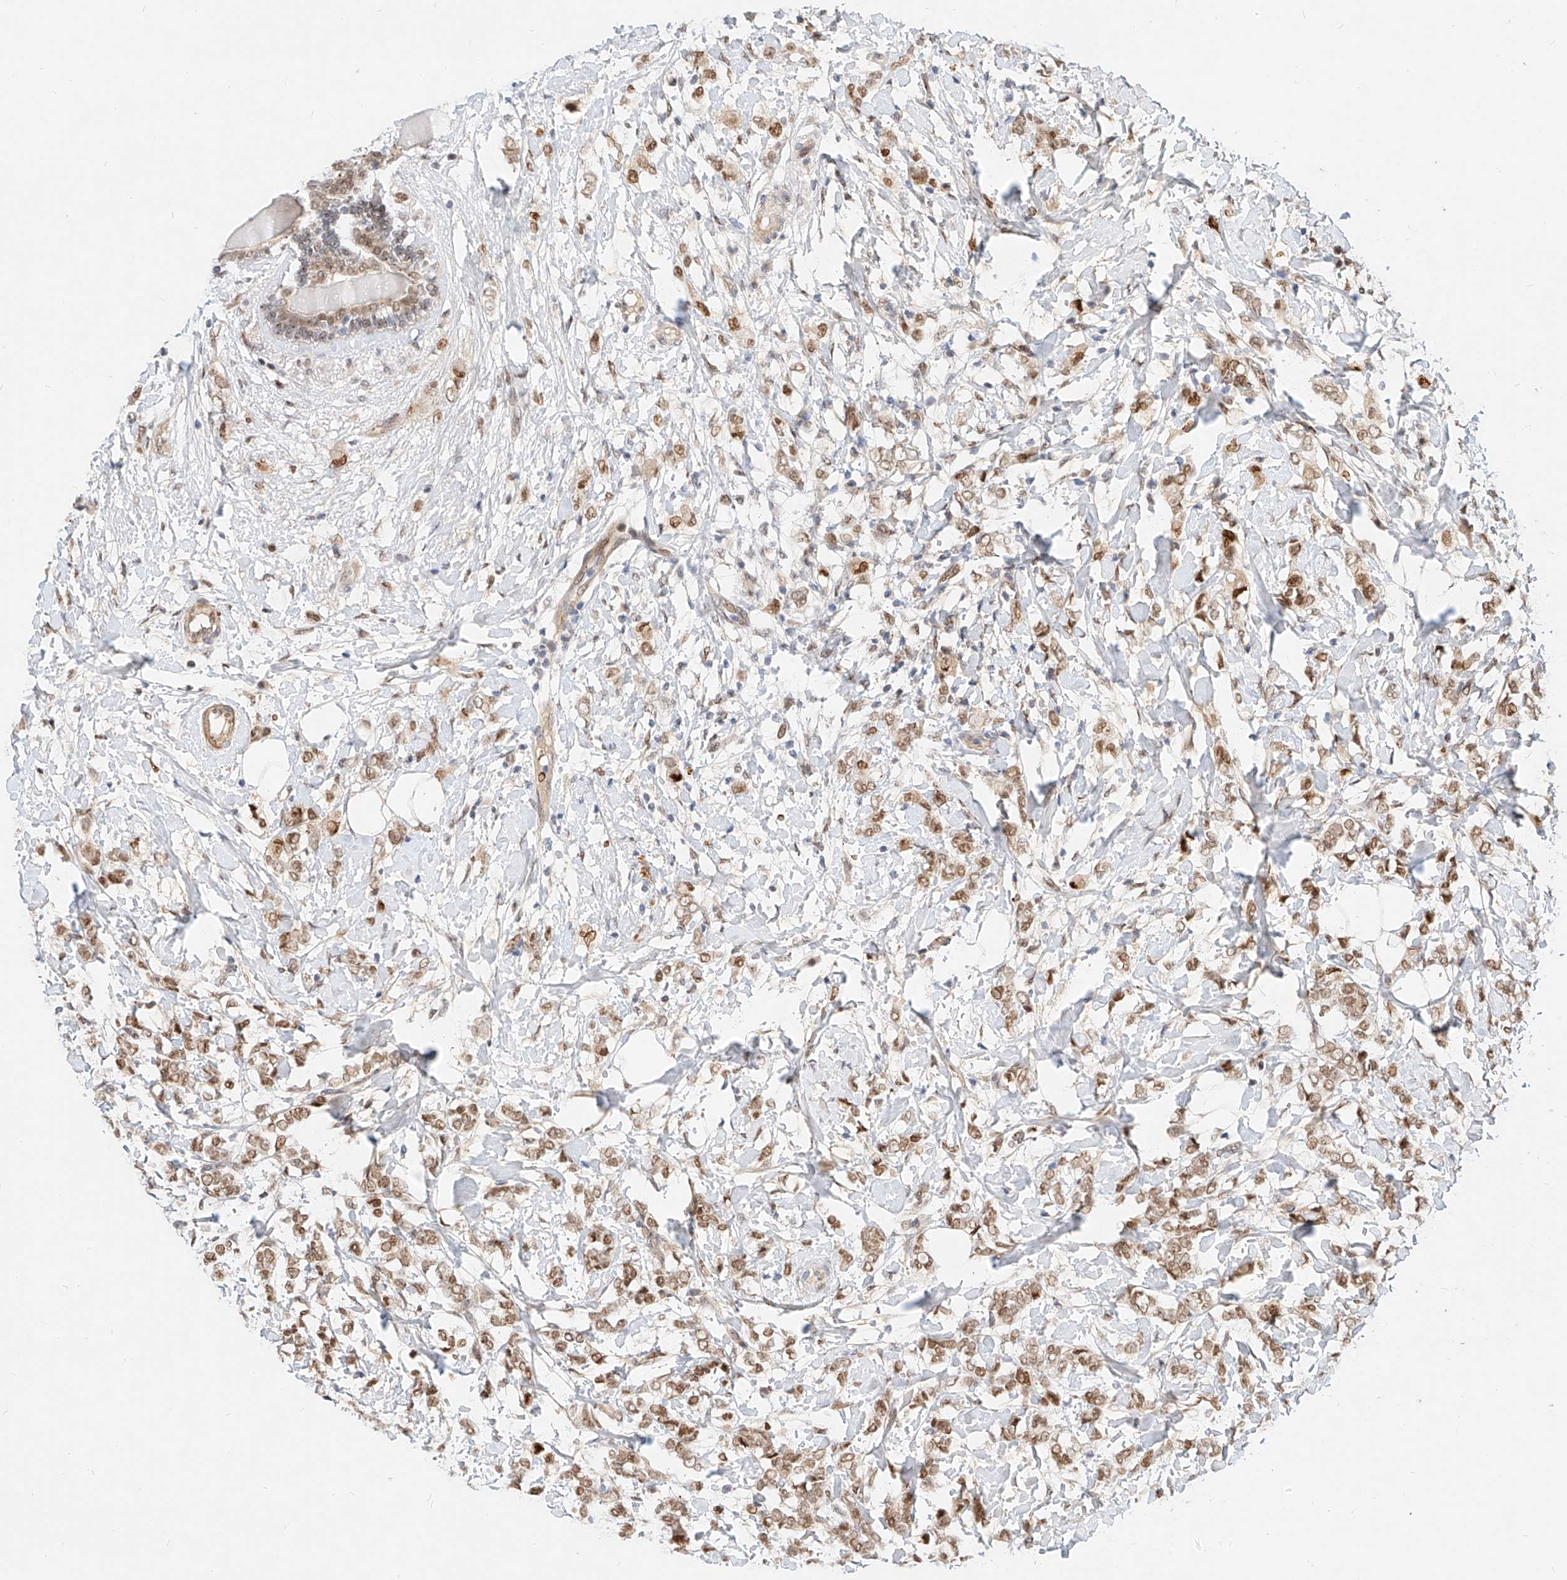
{"staining": {"intensity": "moderate", "quantity": ">75%", "location": "nuclear"}, "tissue": "breast cancer", "cell_type": "Tumor cells", "image_type": "cancer", "snomed": [{"axis": "morphology", "description": "Normal tissue, NOS"}, {"axis": "morphology", "description": "Lobular carcinoma"}, {"axis": "topography", "description": "Breast"}], "caption": "Tumor cells show medium levels of moderate nuclear expression in approximately >75% of cells in human breast cancer.", "gene": "CBX8", "patient": {"sex": "female", "age": 47}}